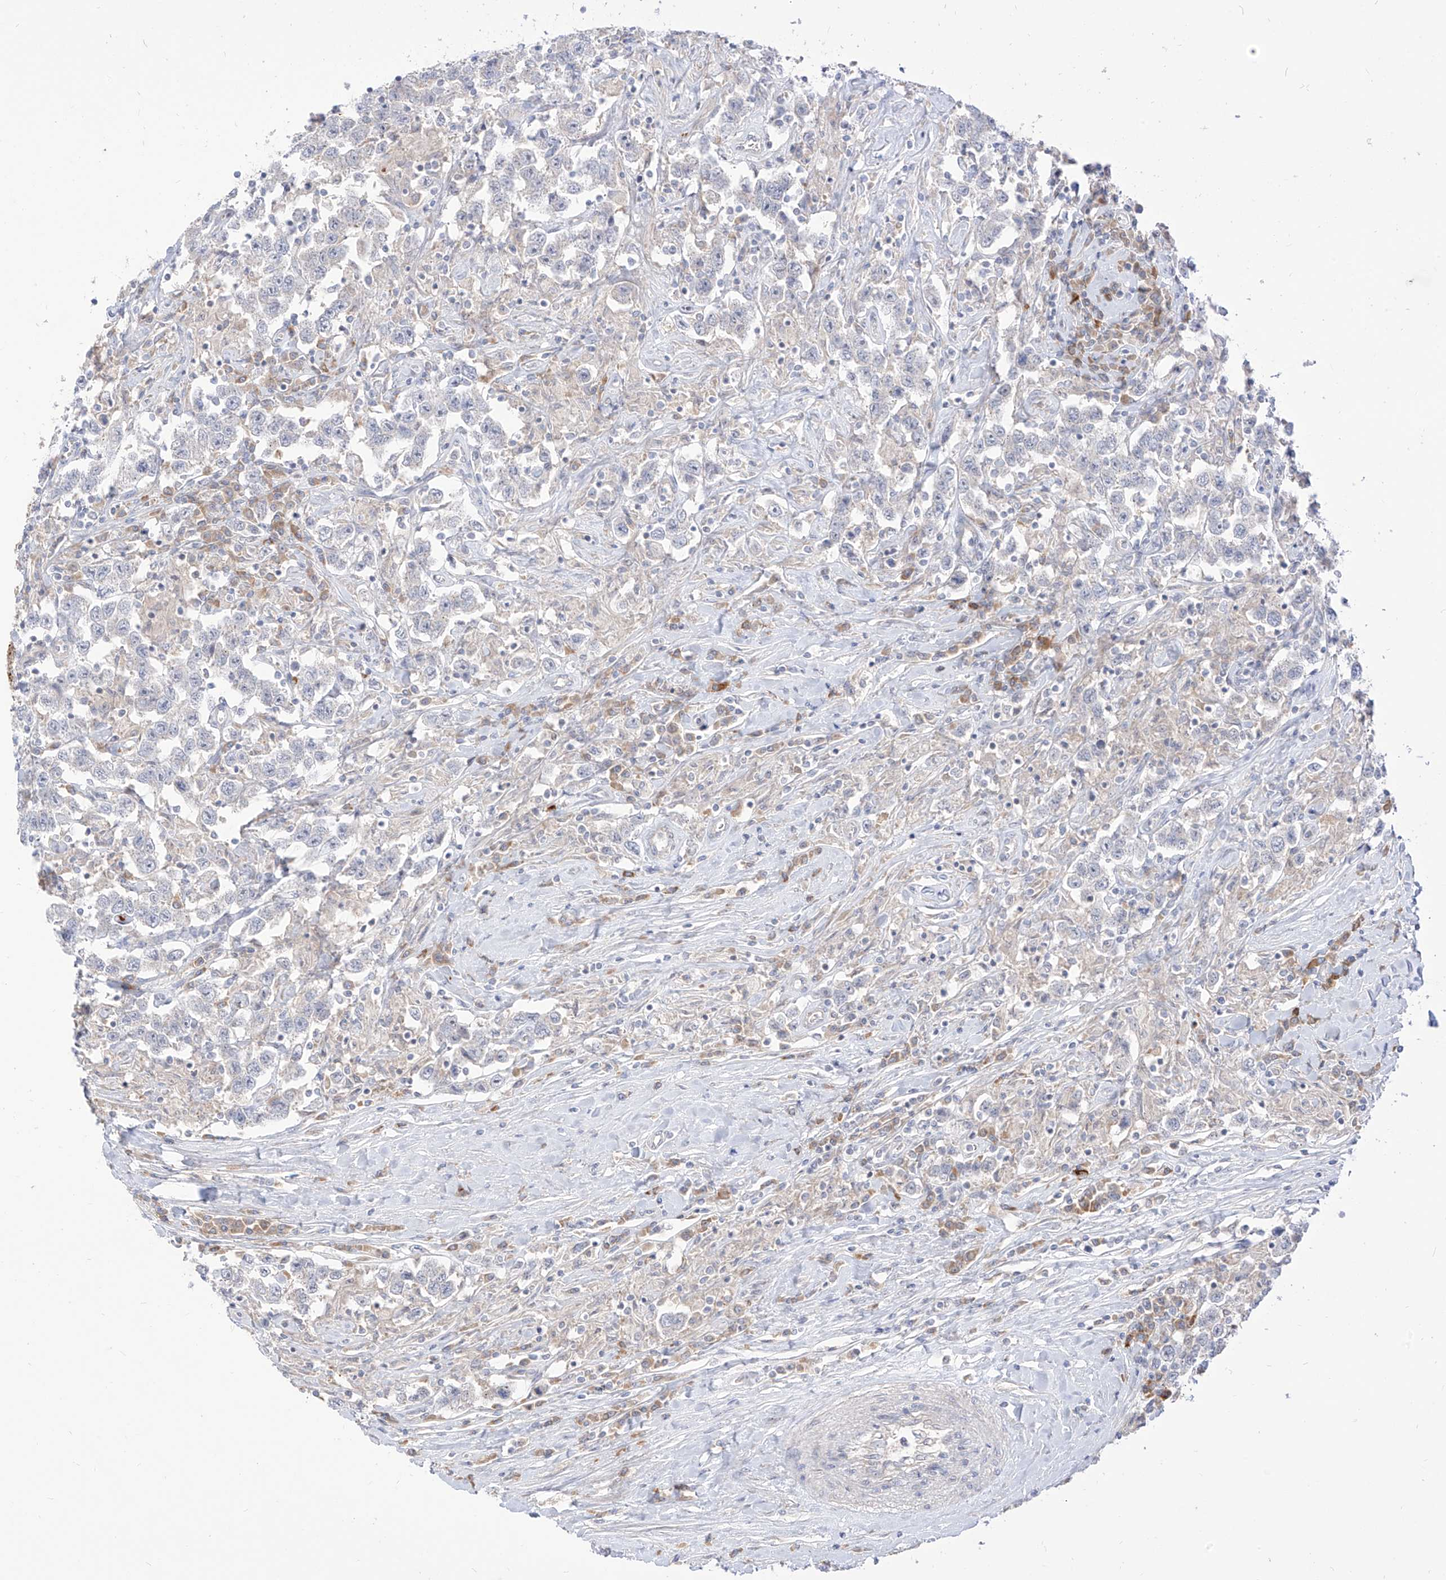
{"staining": {"intensity": "negative", "quantity": "none", "location": "none"}, "tissue": "testis cancer", "cell_type": "Tumor cells", "image_type": "cancer", "snomed": [{"axis": "morphology", "description": "Seminoma, NOS"}, {"axis": "topography", "description": "Testis"}], "caption": "Protein analysis of seminoma (testis) demonstrates no significant staining in tumor cells.", "gene": "SYTL3", "patient": {"sex": "male", "age": 41}}